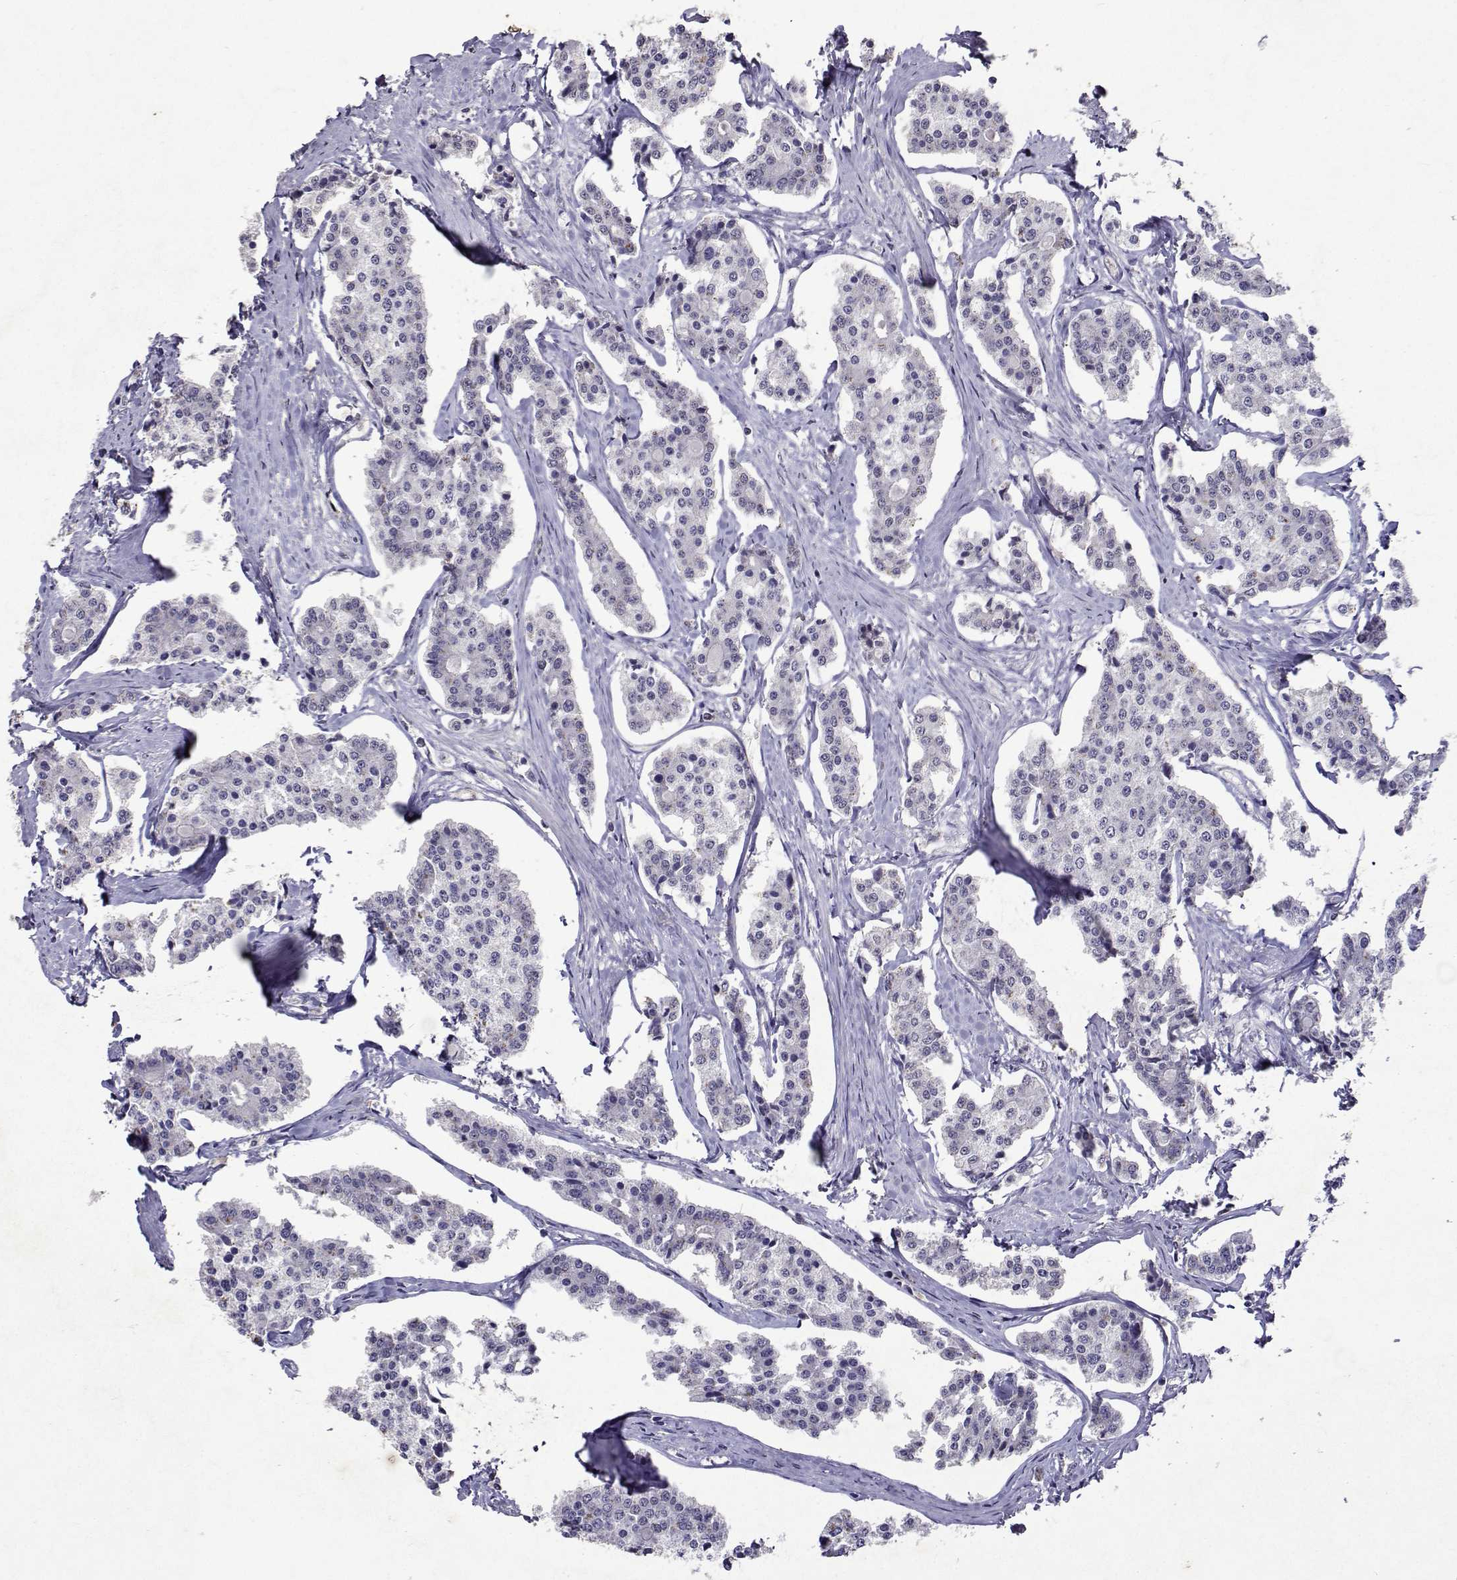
{"staining": {"intensity": "negative", "quantity": "none", "location": "none"}, "tissue": "carcinoid", "cell_type": "Tumor cells", "image_type": "cancer", "snomed": [{"axis": "morphology", "description": "Carcinoid, malignant, NOS"}, {"axis": "topography", "description": "Small intestine"}], "caption": "High magnification brightfield microscopy of malignant carcinoid stained with DAB (3,3'-diaminobenzidine) (brown) and counterstained with hematoxylin (blue): tumor cells show no significant expression.", "gene": "APAF1", "patient": {"sex": "female", "age": 65}}